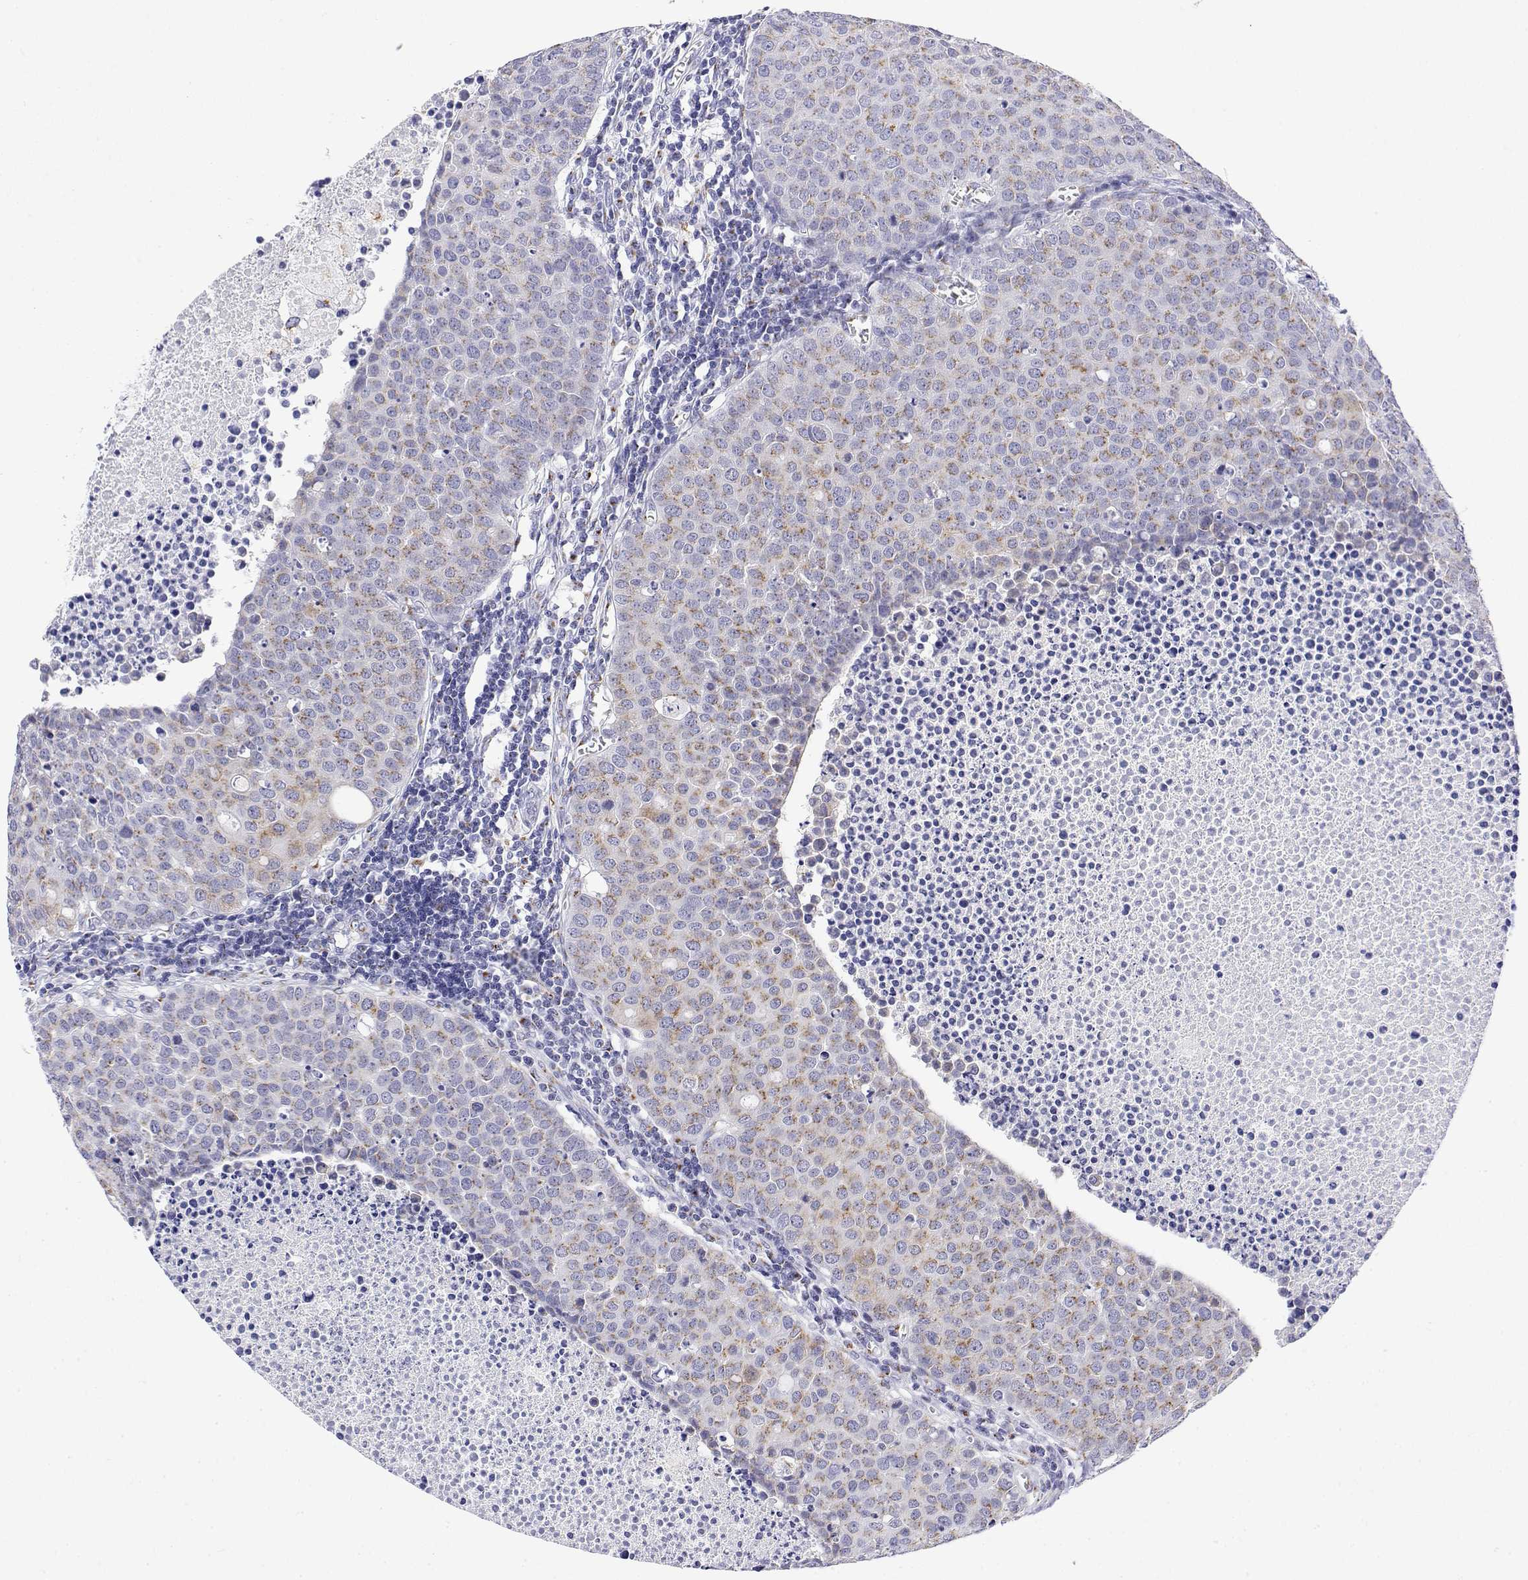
{"staining": {"intensity": "moderate", "quantity": "25%-75%", "location": "cytoplasmic/membranous"}, "tissue": "carcinoid", "cell_type": "Tumor cells", "image_type": "cancer", "snomed": [{"axis": "morphology", "description": "Carcinoid, malignant, NOS"}, {"axis": "topography", "description": "Colon"}], "caption": "Immunohistochemical staining of human carcinoid (malignant) exhibits medium levels of moderate cytoplasmic/membranous protein staining in about 25%-75% of tumor cells. (Brightfield microscopy of DAB IHC at high magnification).", "gene": "YIPF3", "patient": {"sex": "male", "age": 81}}